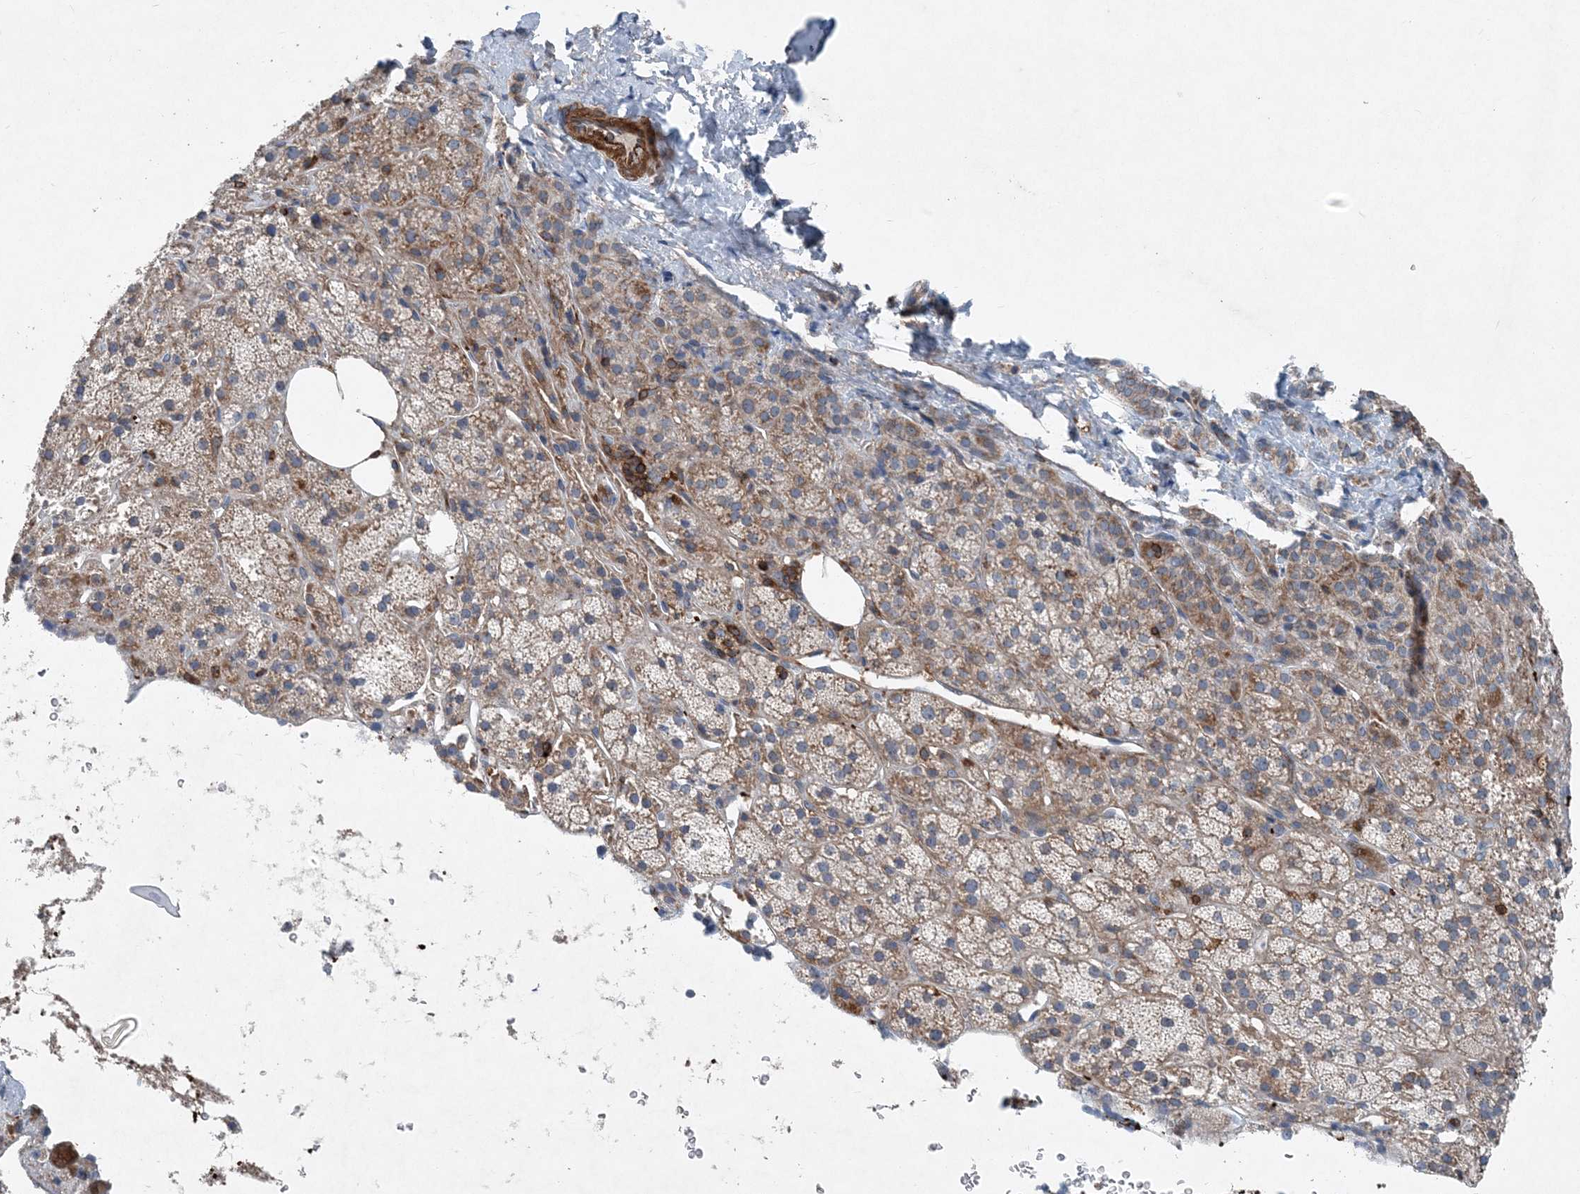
{"staining": {"intensity": "weak", "quantity": "25%-75%", "location": "cytoplasmic/membranous"}, "tissue": "adrenal gland", "cell_type": "Glandular cells", "image_type": "normal", "snomed": [{"axis": "morphology", "description": "Normal tissue, NOS"}, {"axis": "topography", "description": "Adrenal gland"}], "caption": "Protein staining of benign adrenal gland displays weak cytoplasmic/membranous expression in approximately 25%-75% of glandular cells.", "gene": "DGUOK", "patient": {"sex": "female", "age": 57}}